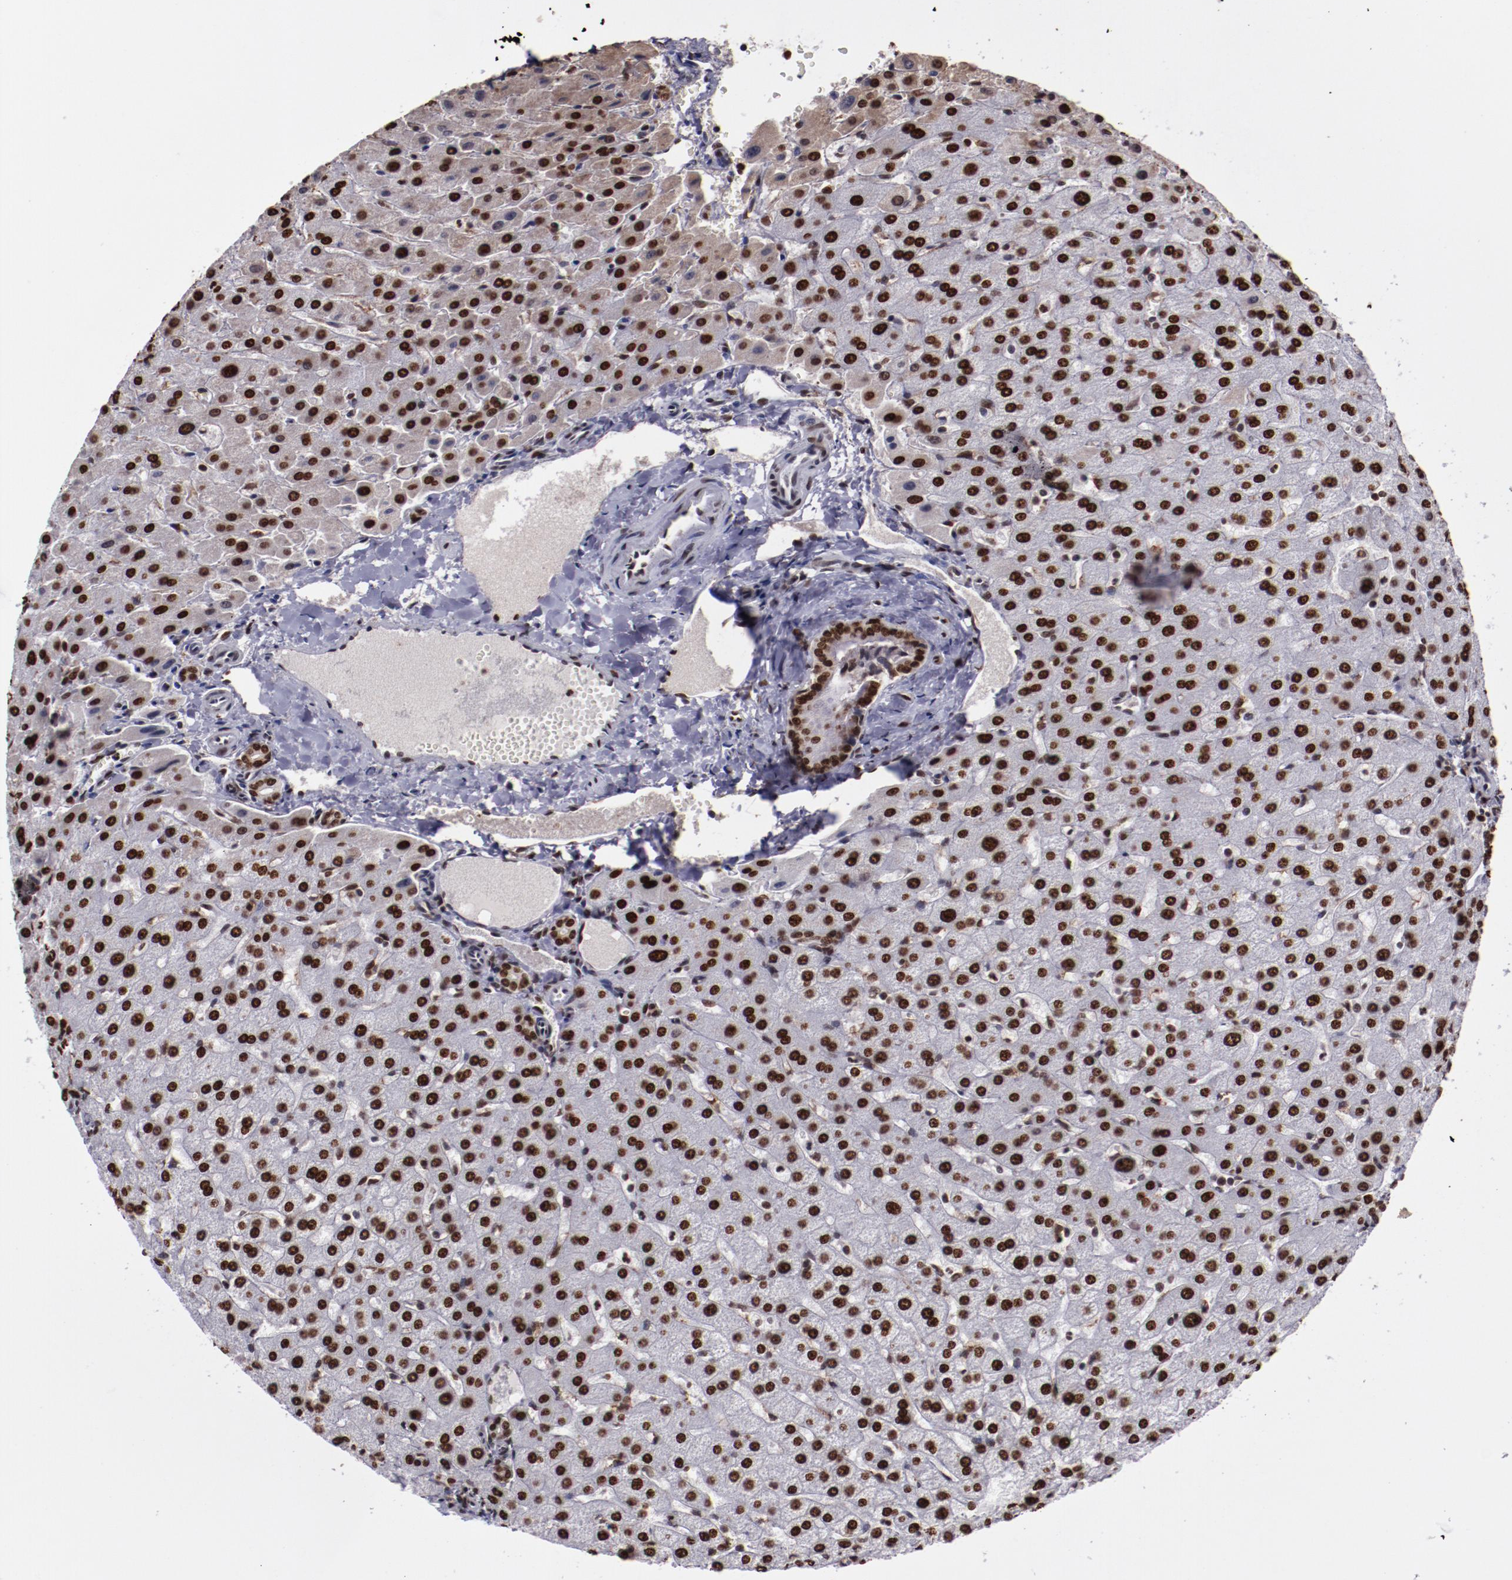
{"staining": {"intensity": "strong", "quantity": ">75%", "location": "nuclear"}, "tissue": "liver", "cell_type": "Cholangiocytes", "image_type": "normal", "snomed": [{"axis": "morphology", "description": "Normal tissue, NOS"}, {"axis": "morphology", "description": "Fibrosis, NOS"}, {"axis": "topography", "description": "Liver"}], "caption": "Immunohistochemistry (IHC) (DAB) staining of unremarkable human liver exhibits strong nuclear protein positivity in about >75% of cholangiocytes. The protein is stained brown, and the nuclei are stained in blue (DAB (3,3'-diaminobenzidine) IHC with brightfield microscopy, high magnification).", "gene": "APEX1", "patient": {"sex": "female", "age": 29}}